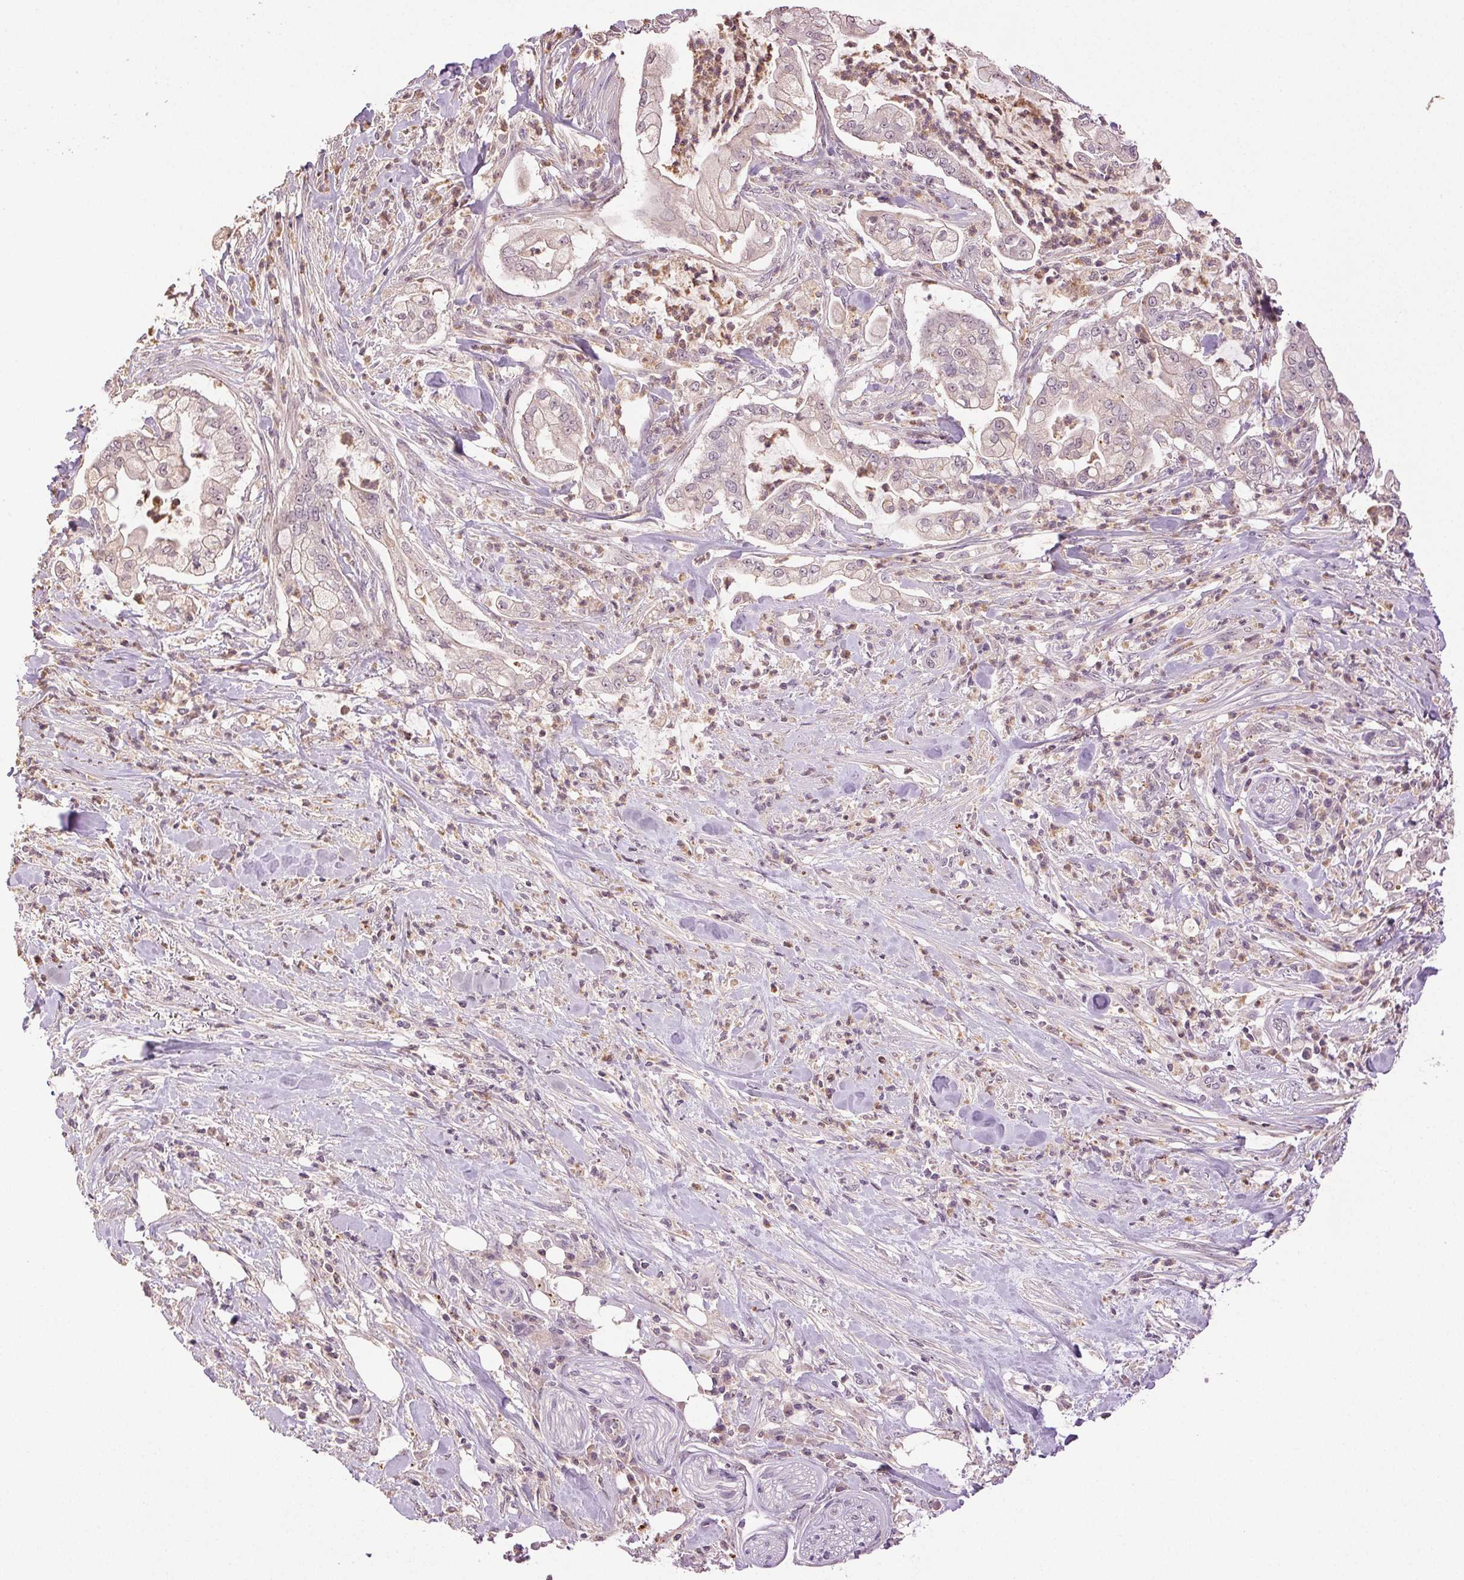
{"staining": {"intensity": "weak", "quantity": "<25%", "location": "cytoplasmic/membranous,nuclear"}, "tissue": "pancreatic cancer", "cell_type": "Tumor cells", "image_type": "cancer", "snomed": [{"axis": "morphology", "description": "Adenocarcinoma, NOS"}, {"axis": "topography", "description": "Pancreas"}], "caption": "Immunohistochemistry of pancreatic cancer exhibits no positivity in tumor cells.", "gene": "TMEM253", "patient": {"sex": "female", "age": 69}}